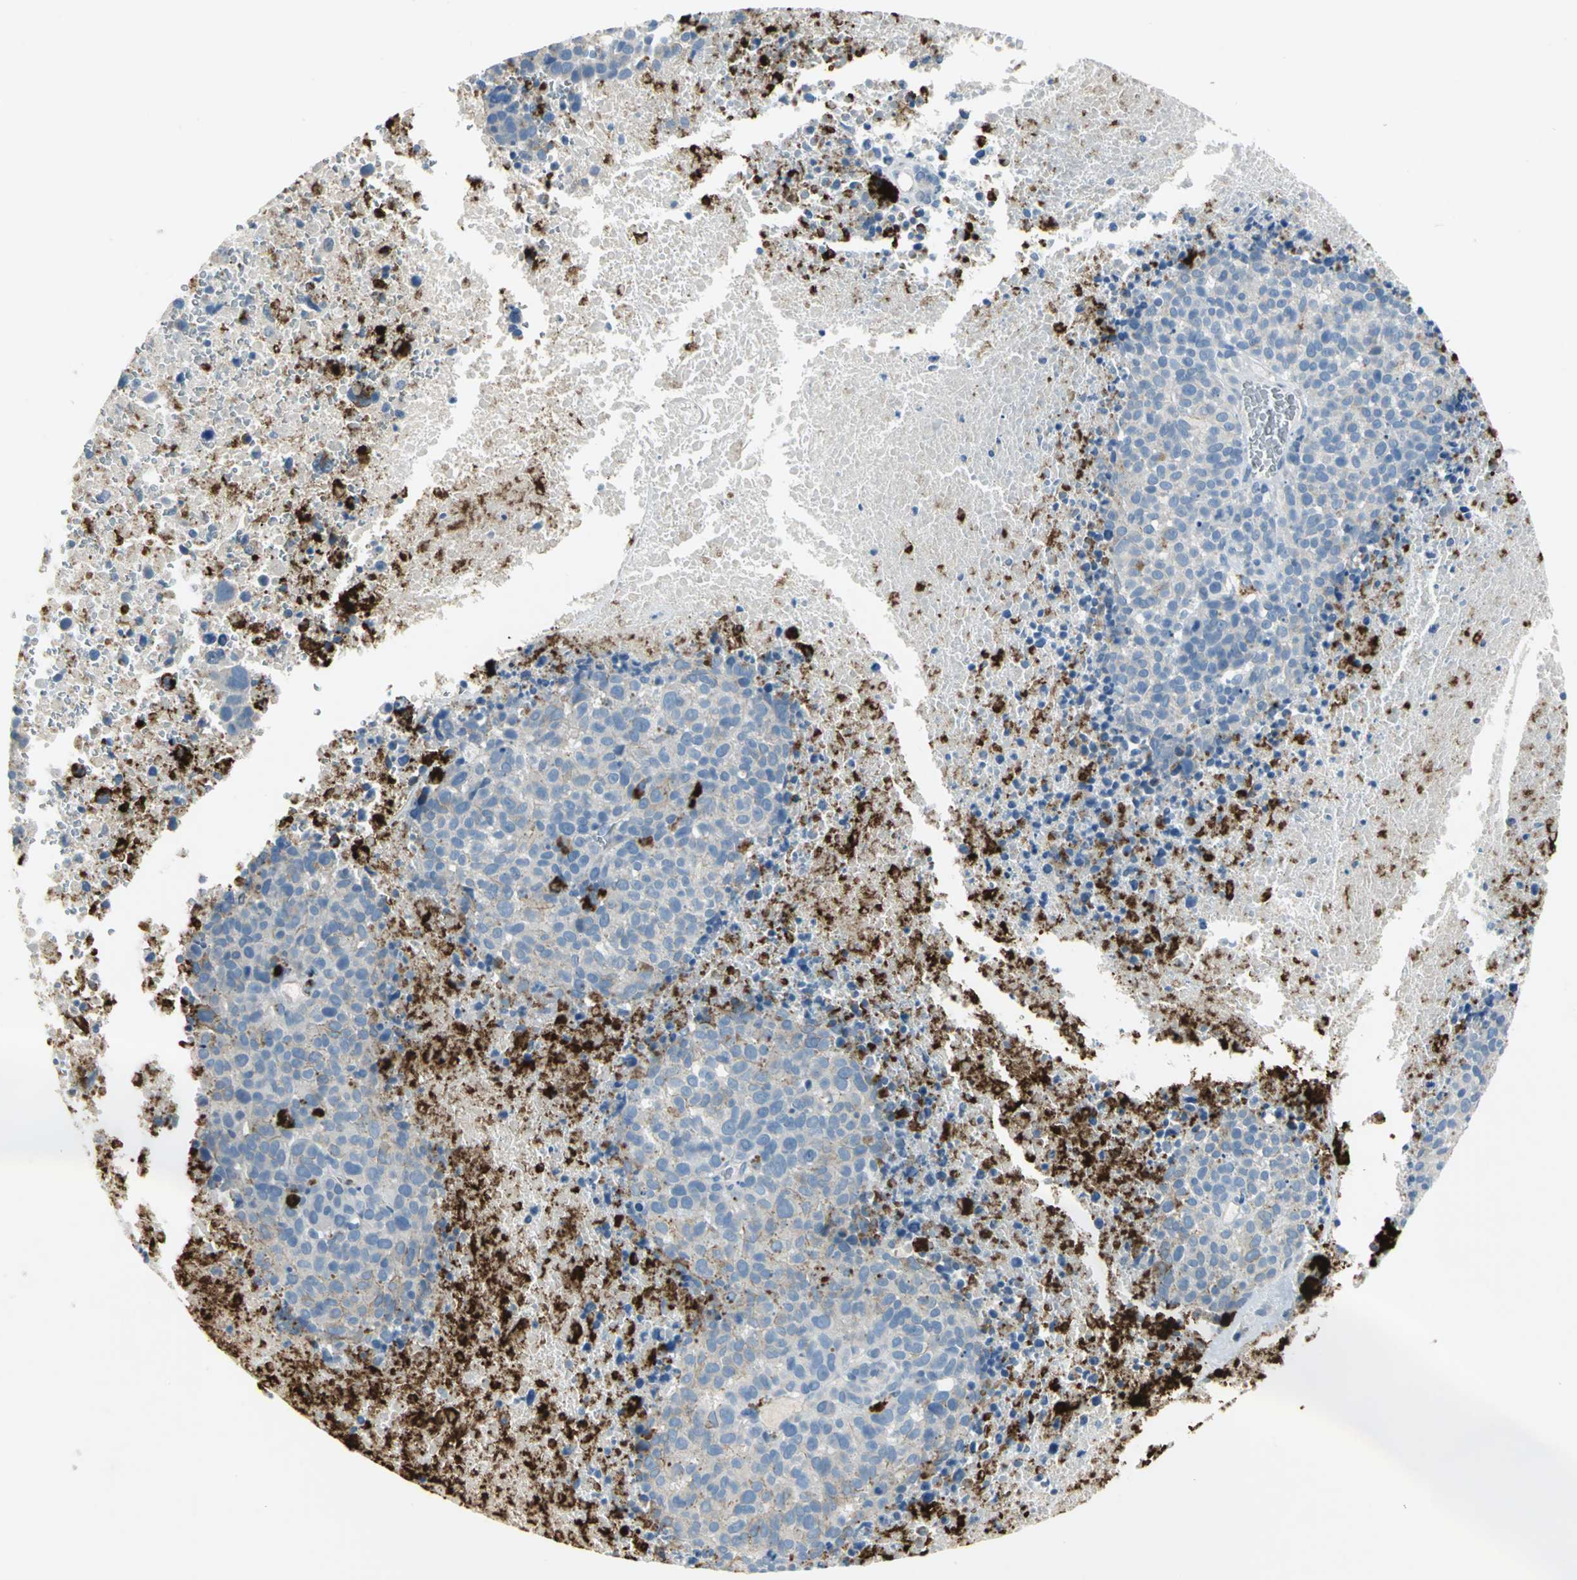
{"staining": {"intensity": "negative", "quantity": "none", "location": "none"}, "tissue": "melanoma", "cell_type": "Tumor cells", "image_type": "cancer", "snomed": [{"axis": "morphology", "description": "Malignant melanoma, Metastatic site"}, {"axis": "topography", "description": "Cerebral cortex"}], "caption": "Tumor cells are negative for brown protein staining in malignant melanoma (metastatic site).", "gene": "PTGDS", "patient": {"sex": "female", "age": 52}}